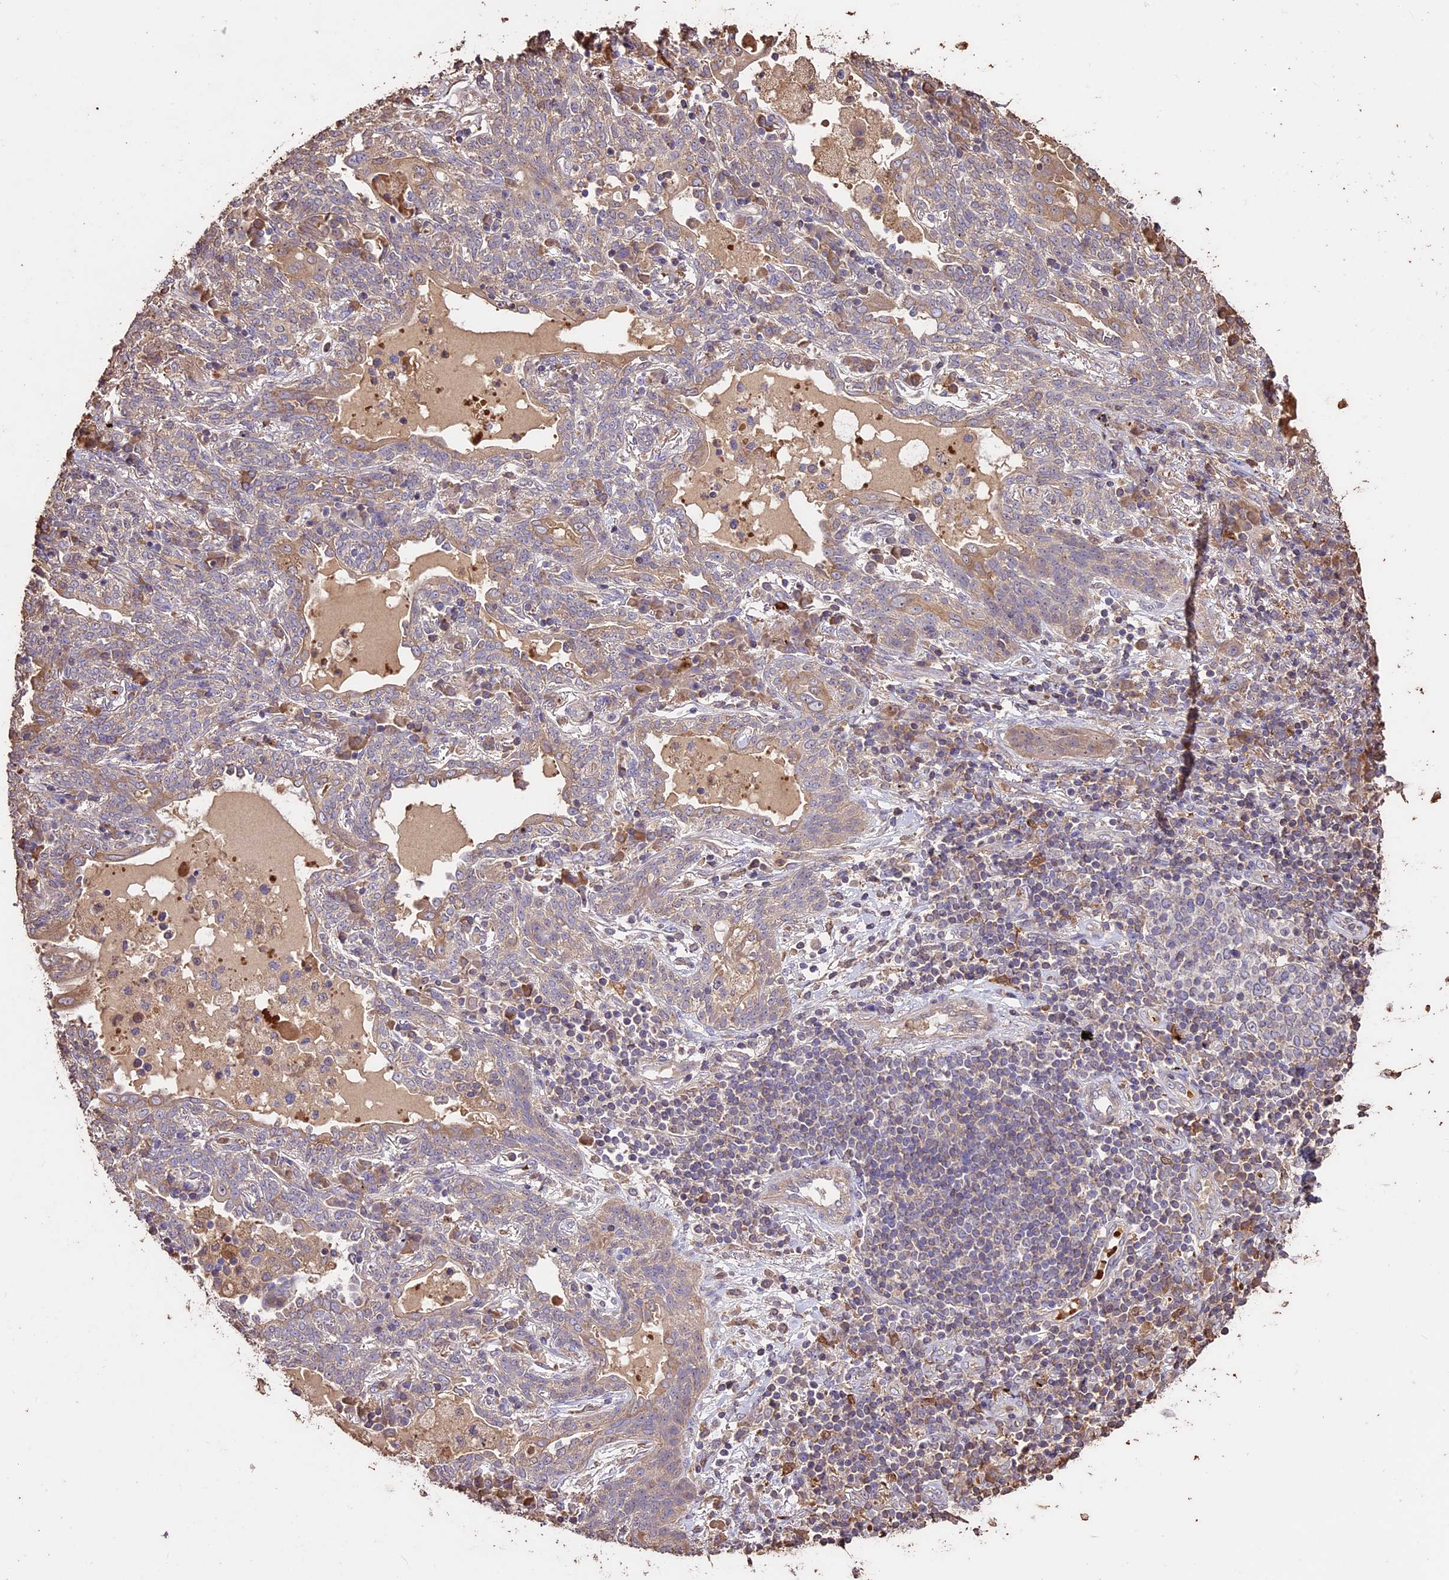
{"staining": {"intensity": "weak", "quantity": "<25%", "location": "cytoplasmic/membranous"}, "tissue": "lung cancer", "cell_type": "Tumor cells", "image_type": "cancer", "snomed": [{"axis": "morphology", "description": "Squamous cell carcinoma, NOS"}, {"axis": "topography", "description": "Lung"}], "caption": "High power microscopy image of an immunohistochemistry (IHC) micrograph of lung squamous cell carcinoma, revealing no significant expression in tumor cells.", "gene": "CRLF1", "patient": {"sex": "female", "age": 70}}